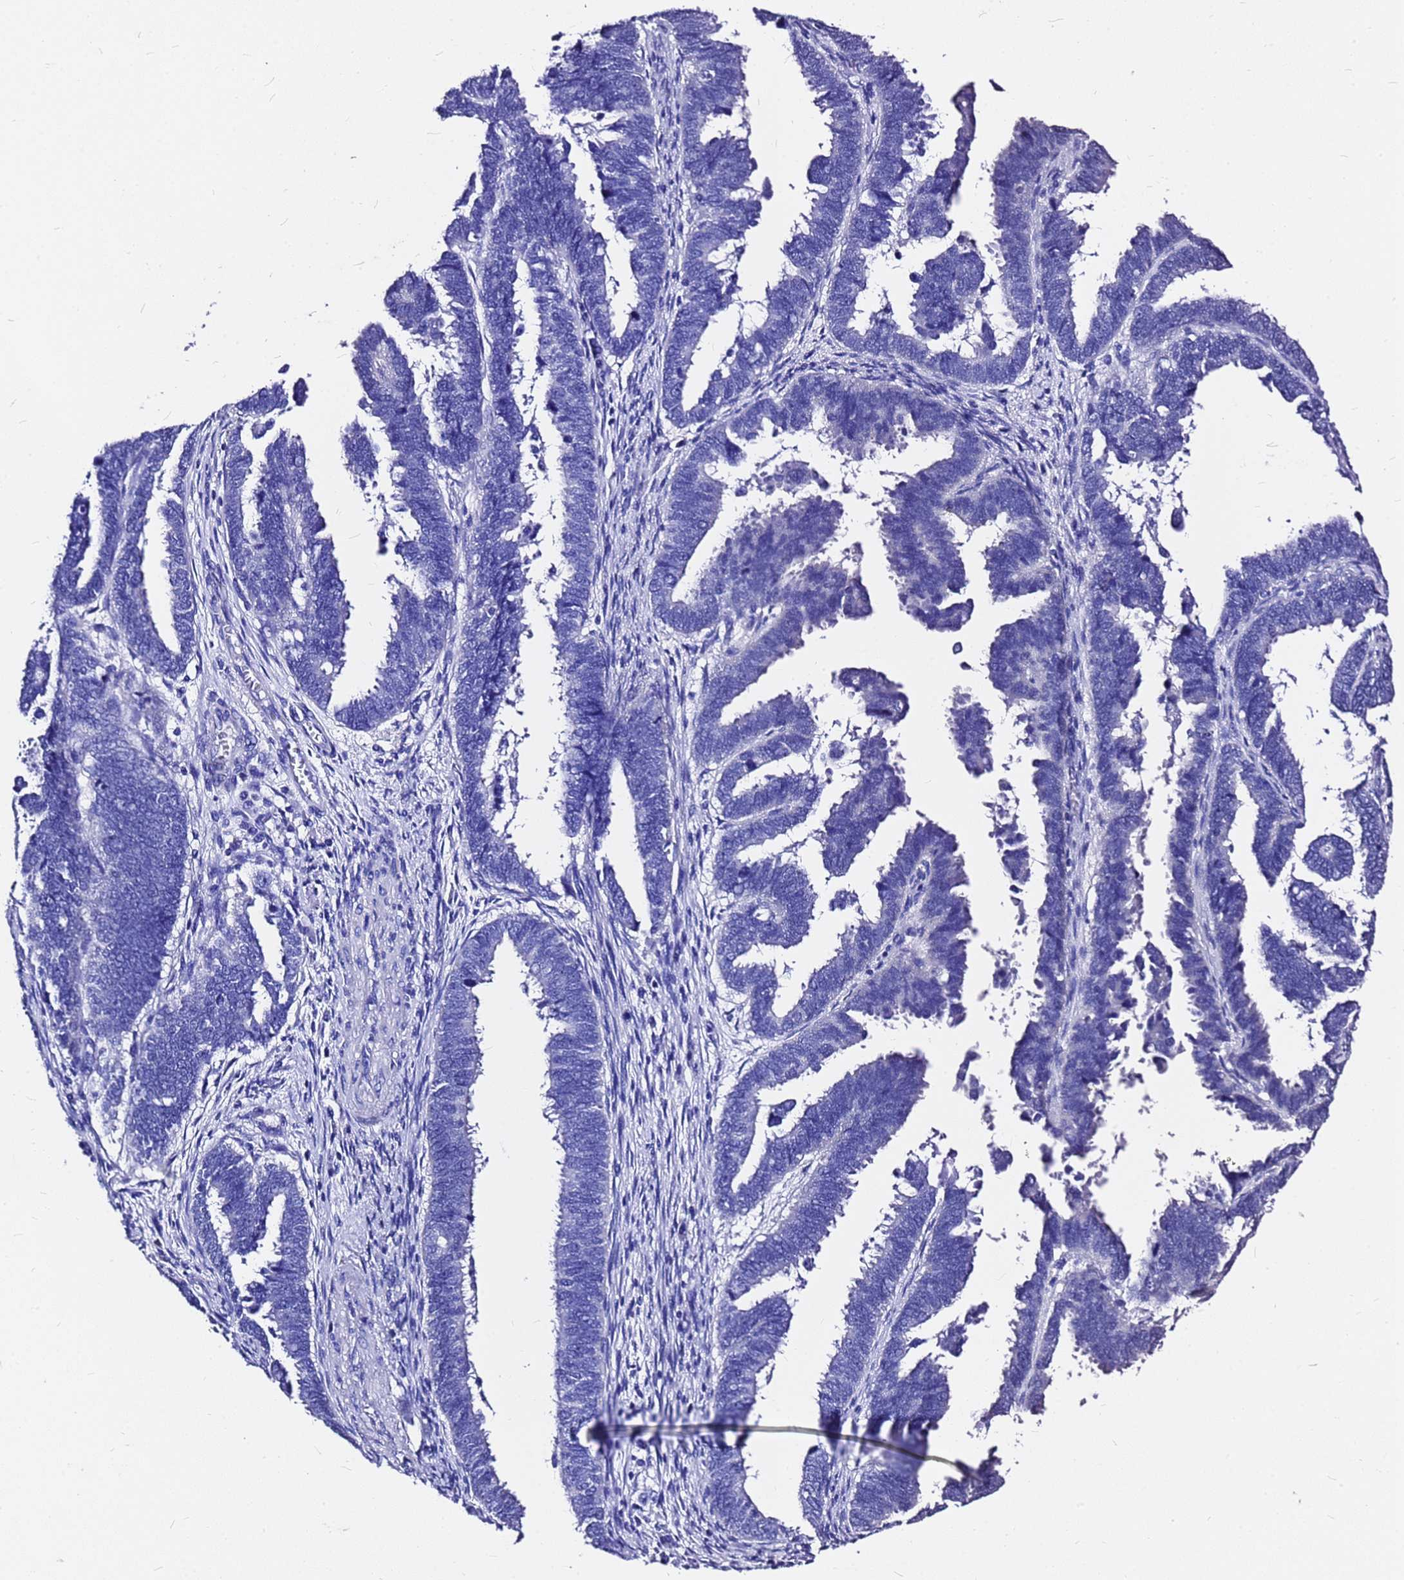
{"staining": {"intensity": "negative", "quantity": "none", "location": "none"}, "tissue": "endometrial cancer", "cell_type": "Tumor cells", "image_type": "cancer", "snomed": [{"axis": "morphology", "description": "Adenocarcinoma, NOS"}, {"axis": "topography", "description": "Endometrium"}], "caption": "Photomicrograph shows no significant protein expression in tumor cells of endometrial cancer (adenocarcinoma).", "gene": "HERC4", "patient": {"sex": "female", "age": 75}}